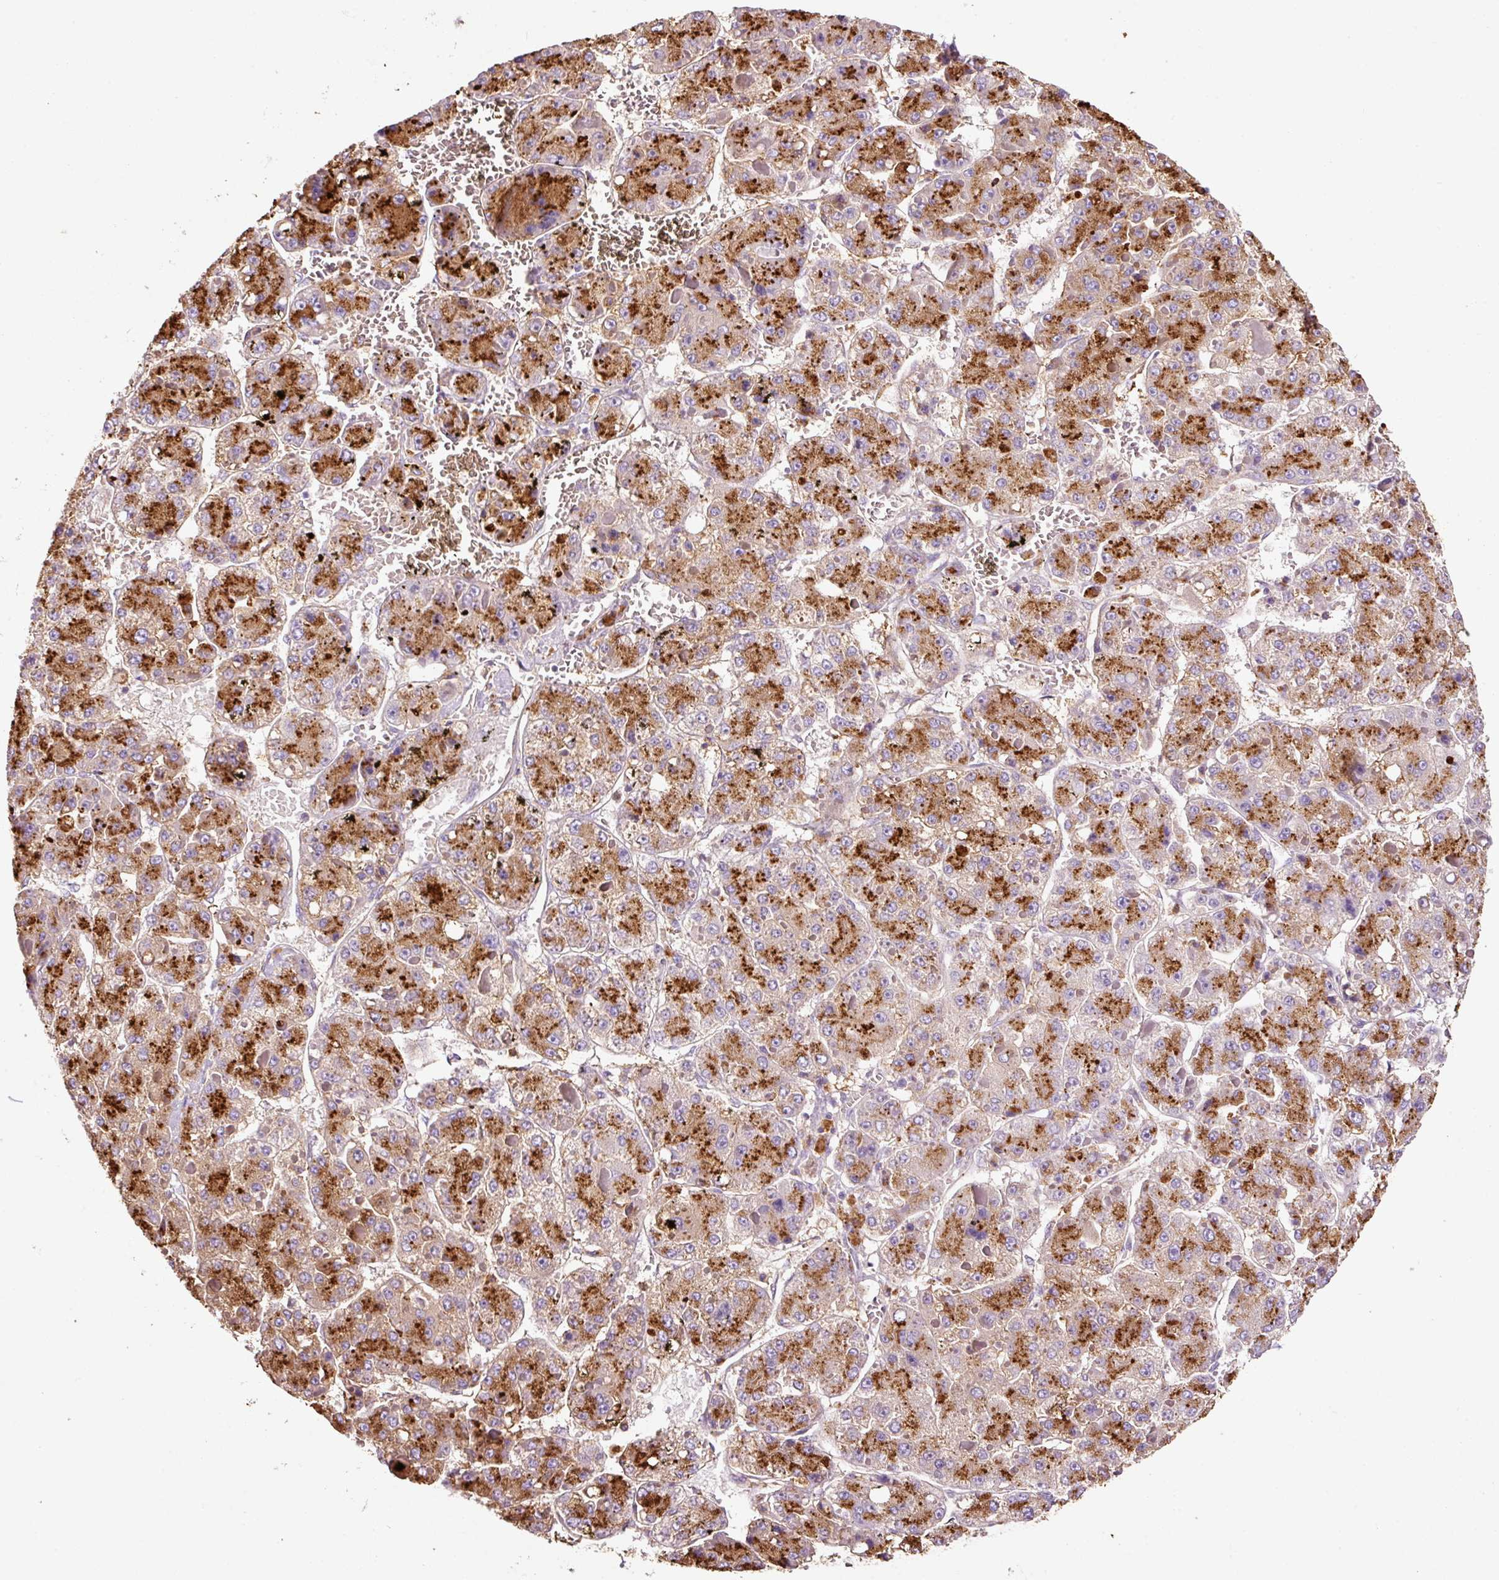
{"staining": {"intensity": "strong", "quantity": ">75%", "location": "cytoplasmic/membranous"}, "tissue": "liver cancer", "cell_type": "Tumor cells", "image_type": "cancer", "snomed": [{"axis": "morphology", "description": "Carcinoma, Hepatocellular, NOS"}, {"axis": "topography", "description": "Liver"}], "caption": "A brown stain highlights strong cytoplasmic/membranous positivity of a protein in liver hepatocellular carcinoma tumor cells.", "gene": "TMC8", "patient": {"sex": "female", "age": 73}}